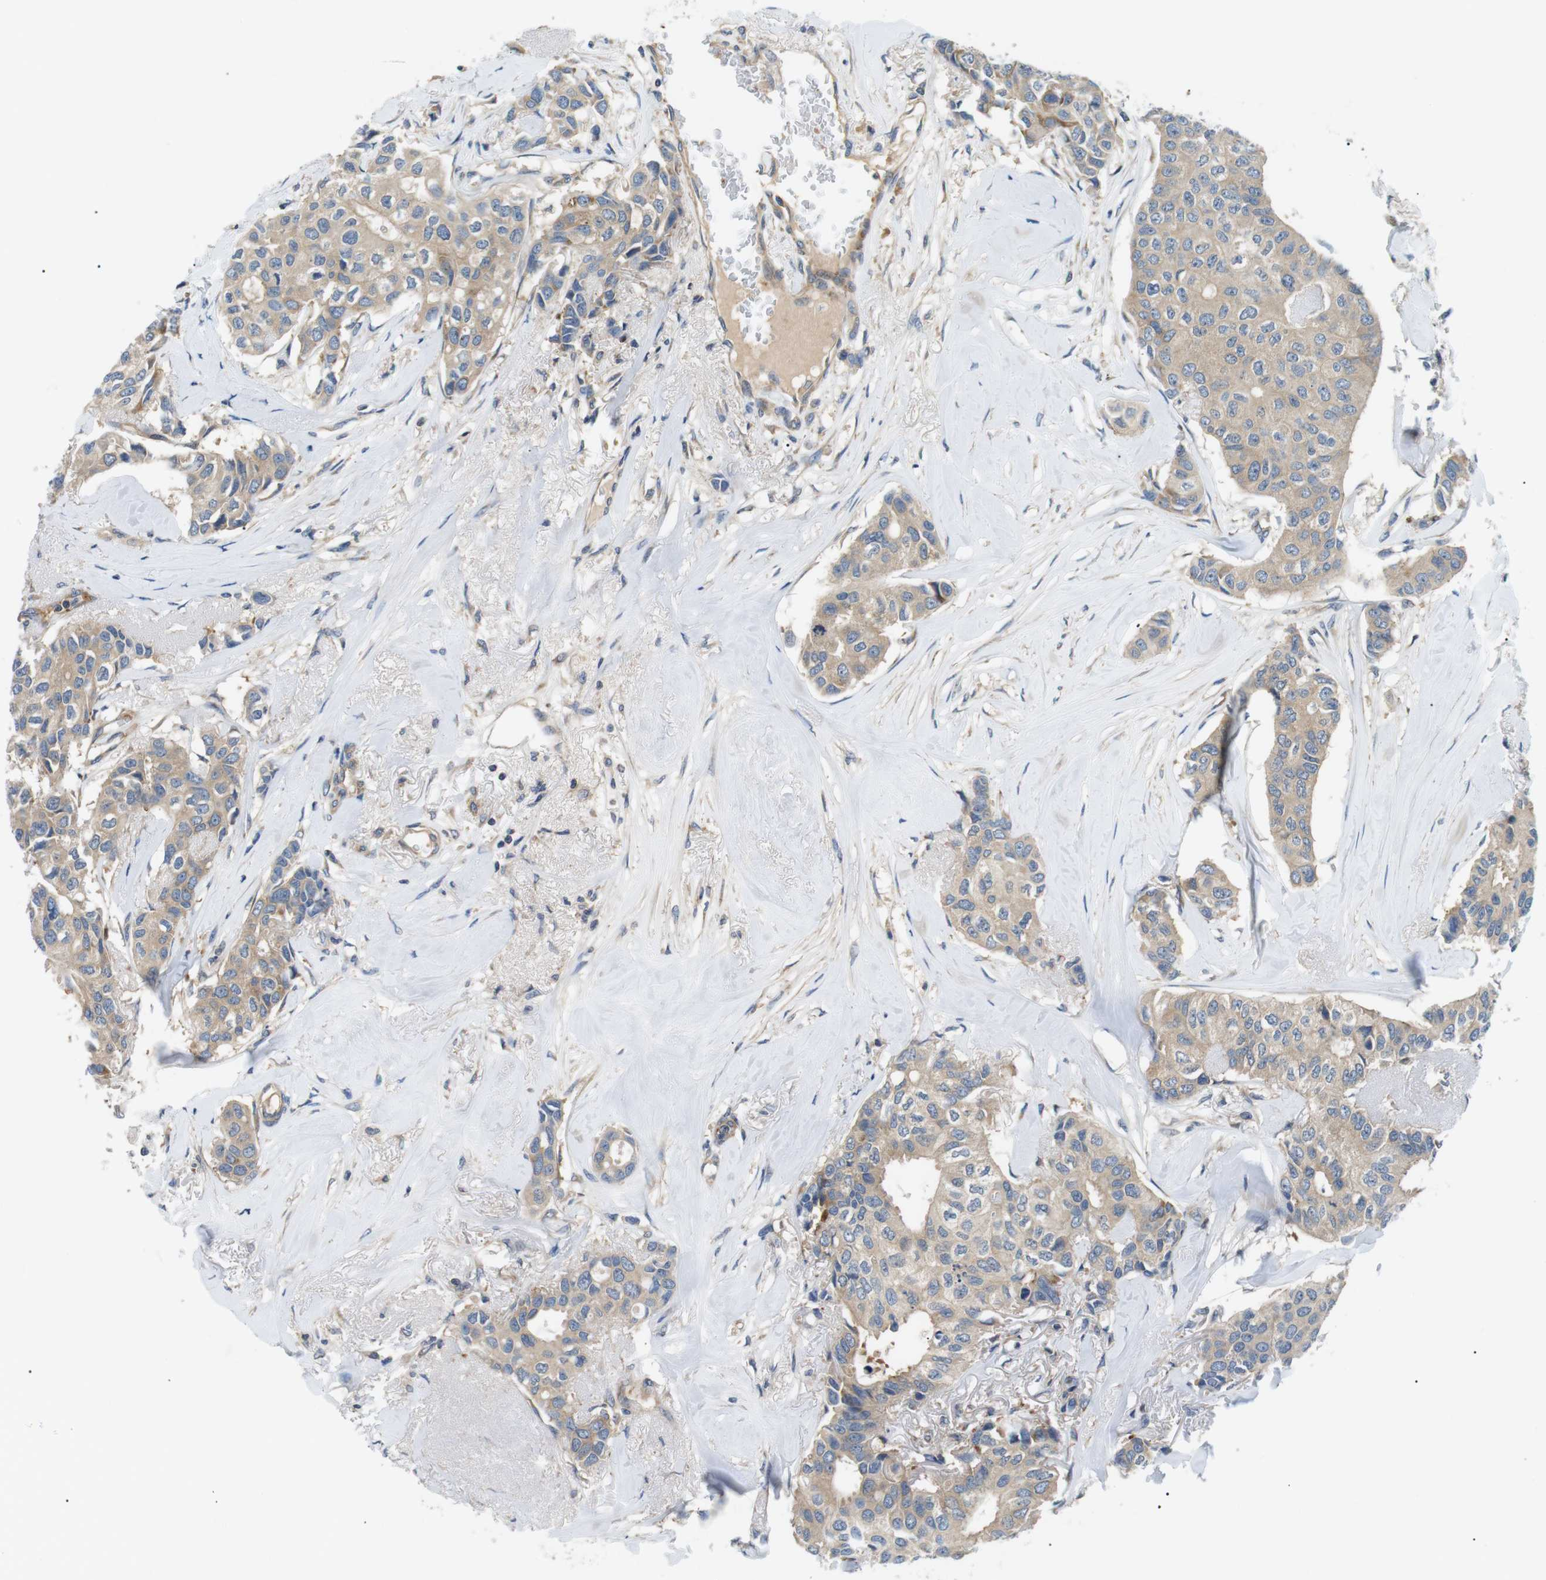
{"staining": {"intensity": "weak", "quantity": ">75%", "location": "cytoplasmic/membranous"}, "tissue": "breast cancer", "cell_type": "Tumor cells", "image_type": "cancer", "snomed": [{"axis": "morphology", "description": "Duct carcinoma"}, {"axis": "topography", "description": "Breast"}], "caption": "Immunohistochemical staining of breast cancer shows low levels of weak cytoplasmic/membranous protein expression in about >75% of tumor cells.", "gene": "DIPK1A", "patient": {"sex": "female", "age": 80}}